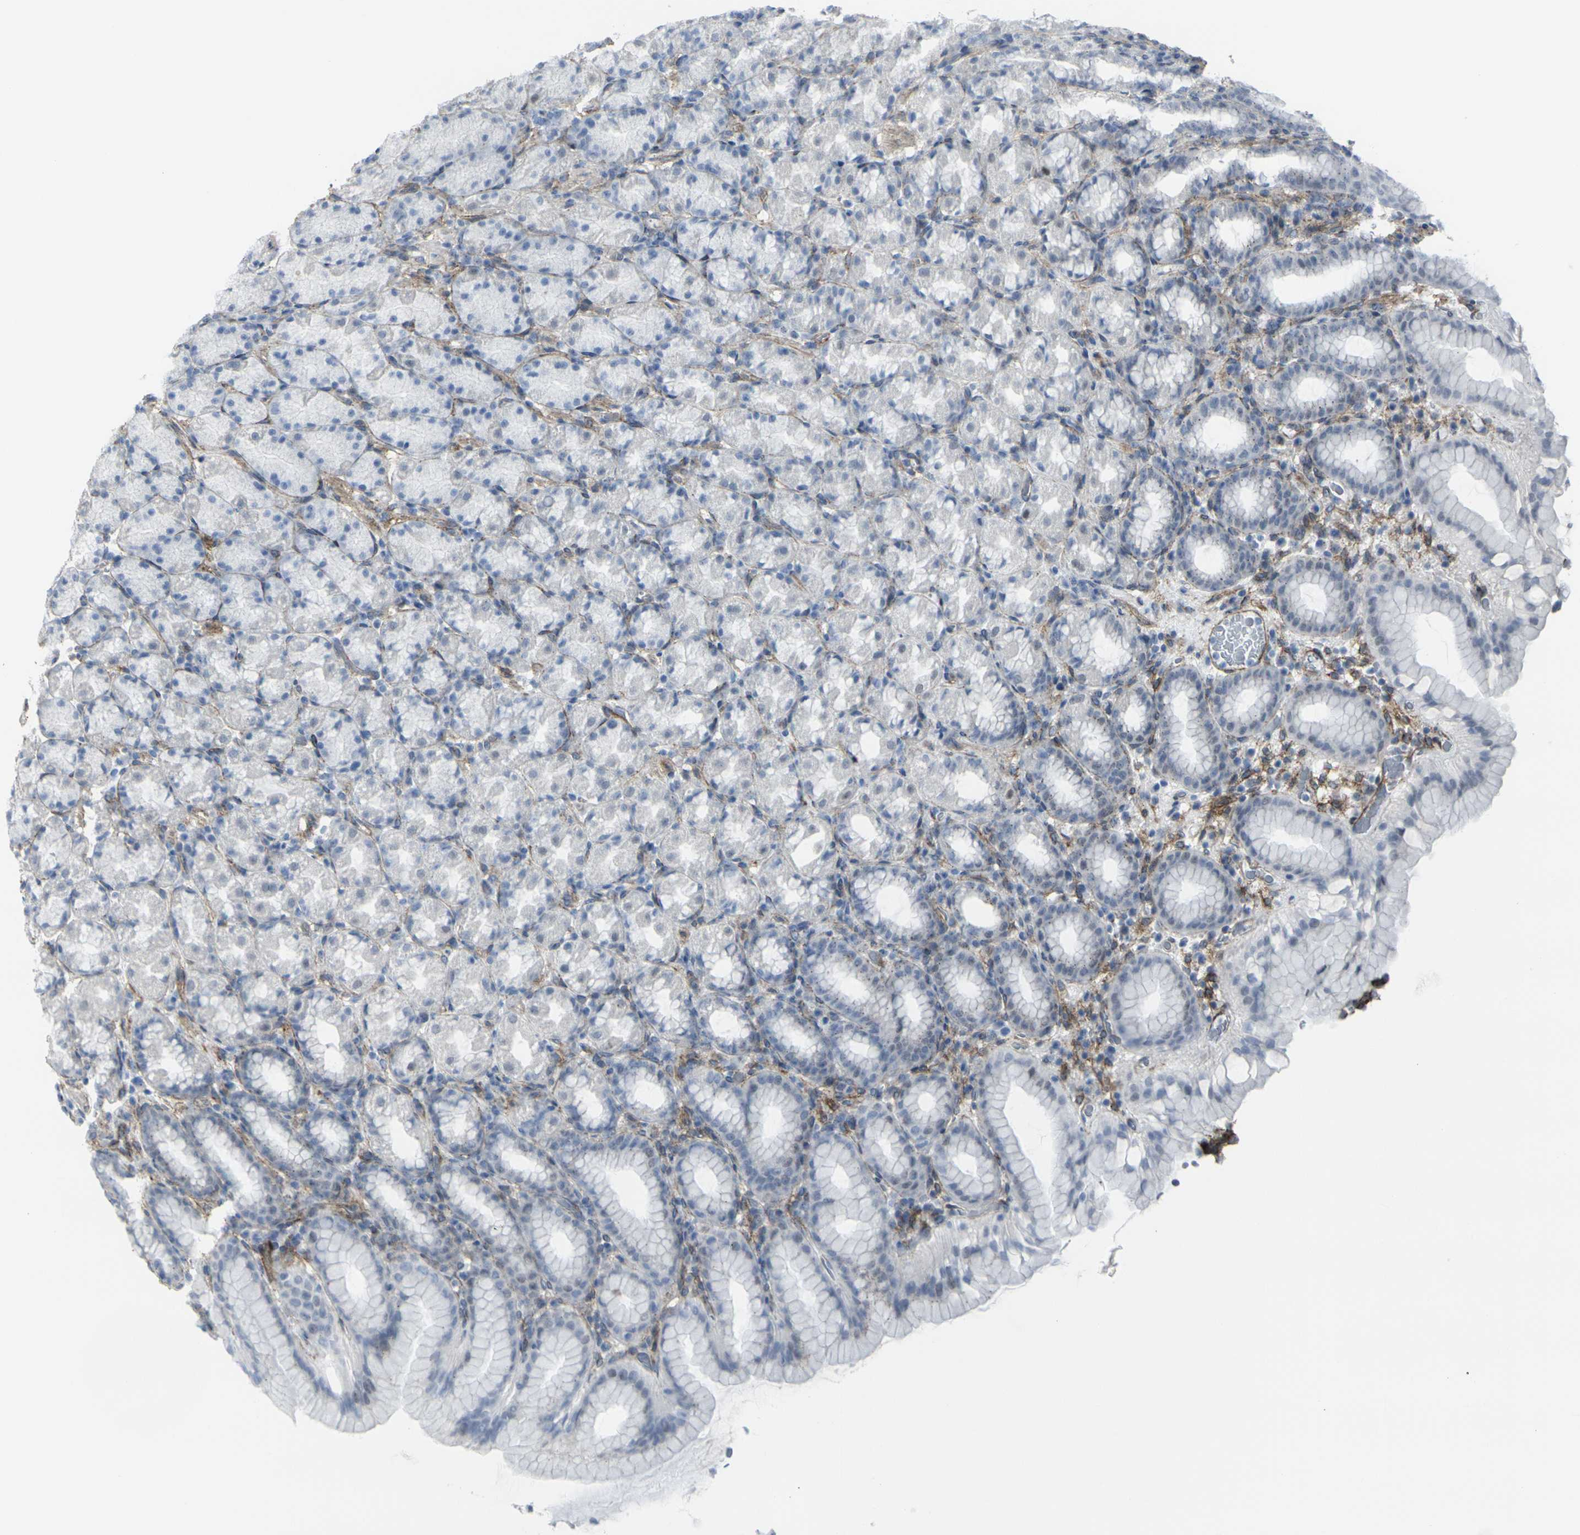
{"staining": {"intensity": "negative", "quantity": "none", "location": "none"}, "tissue": "stomach", "cell_type": "Glandular cells", "image_type": "normal", "snomed": [{"axis": "morphology", "description": "Normal tissue, NOS"}, {"axis": "topography", "description": "Stomach, upper"}], "caption": "There is no significant positivity in glandular cells of stomach. (Stains: DAB immunohistochemistry (IHC) with hematoxylin counter stain, Microscopy: brightfield microscopy at high magnification).", "gene": "CDH11", "patient": {"sex": "male", "age": 68}}